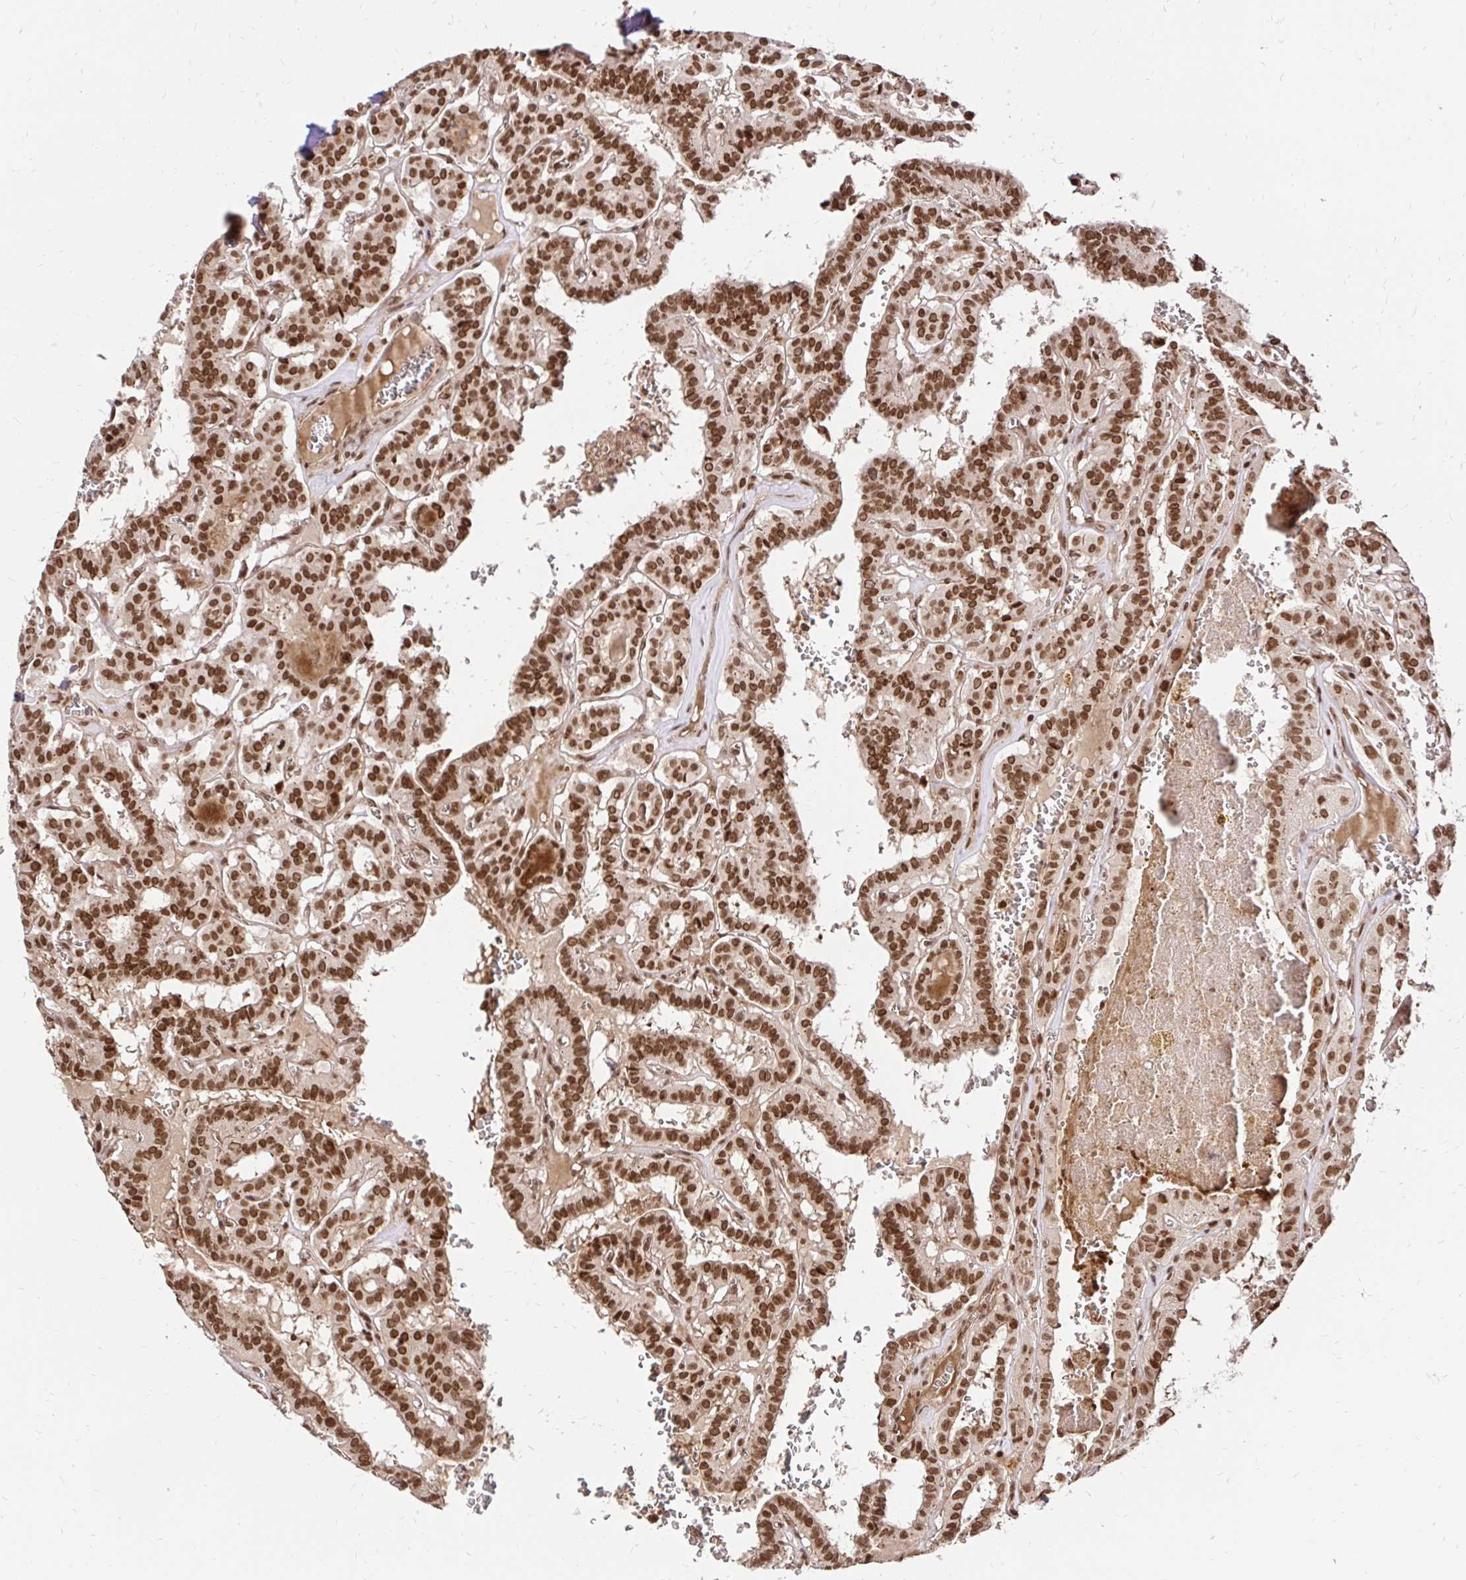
{"staining": {"intensity": "strong", "quantity": ">75%", "location": "nuclear"}, "tissue": "thyroid cancer", "cell_type": "Tumor cells", "image_type": "cancer", "snomed": [{"axis": "morphology", "description": "Papillary adenocarcinoma, NOS"}, {"axis": "topography", "description": "Thyroid gland"}], "caption": "Thyroid cancer (papillary adenocarcinoma) stained for a protein shows strong nuclear positivity in tumor cells.", "gene": "GLYR1", "patient": {"sex": "female", "age": 21}}